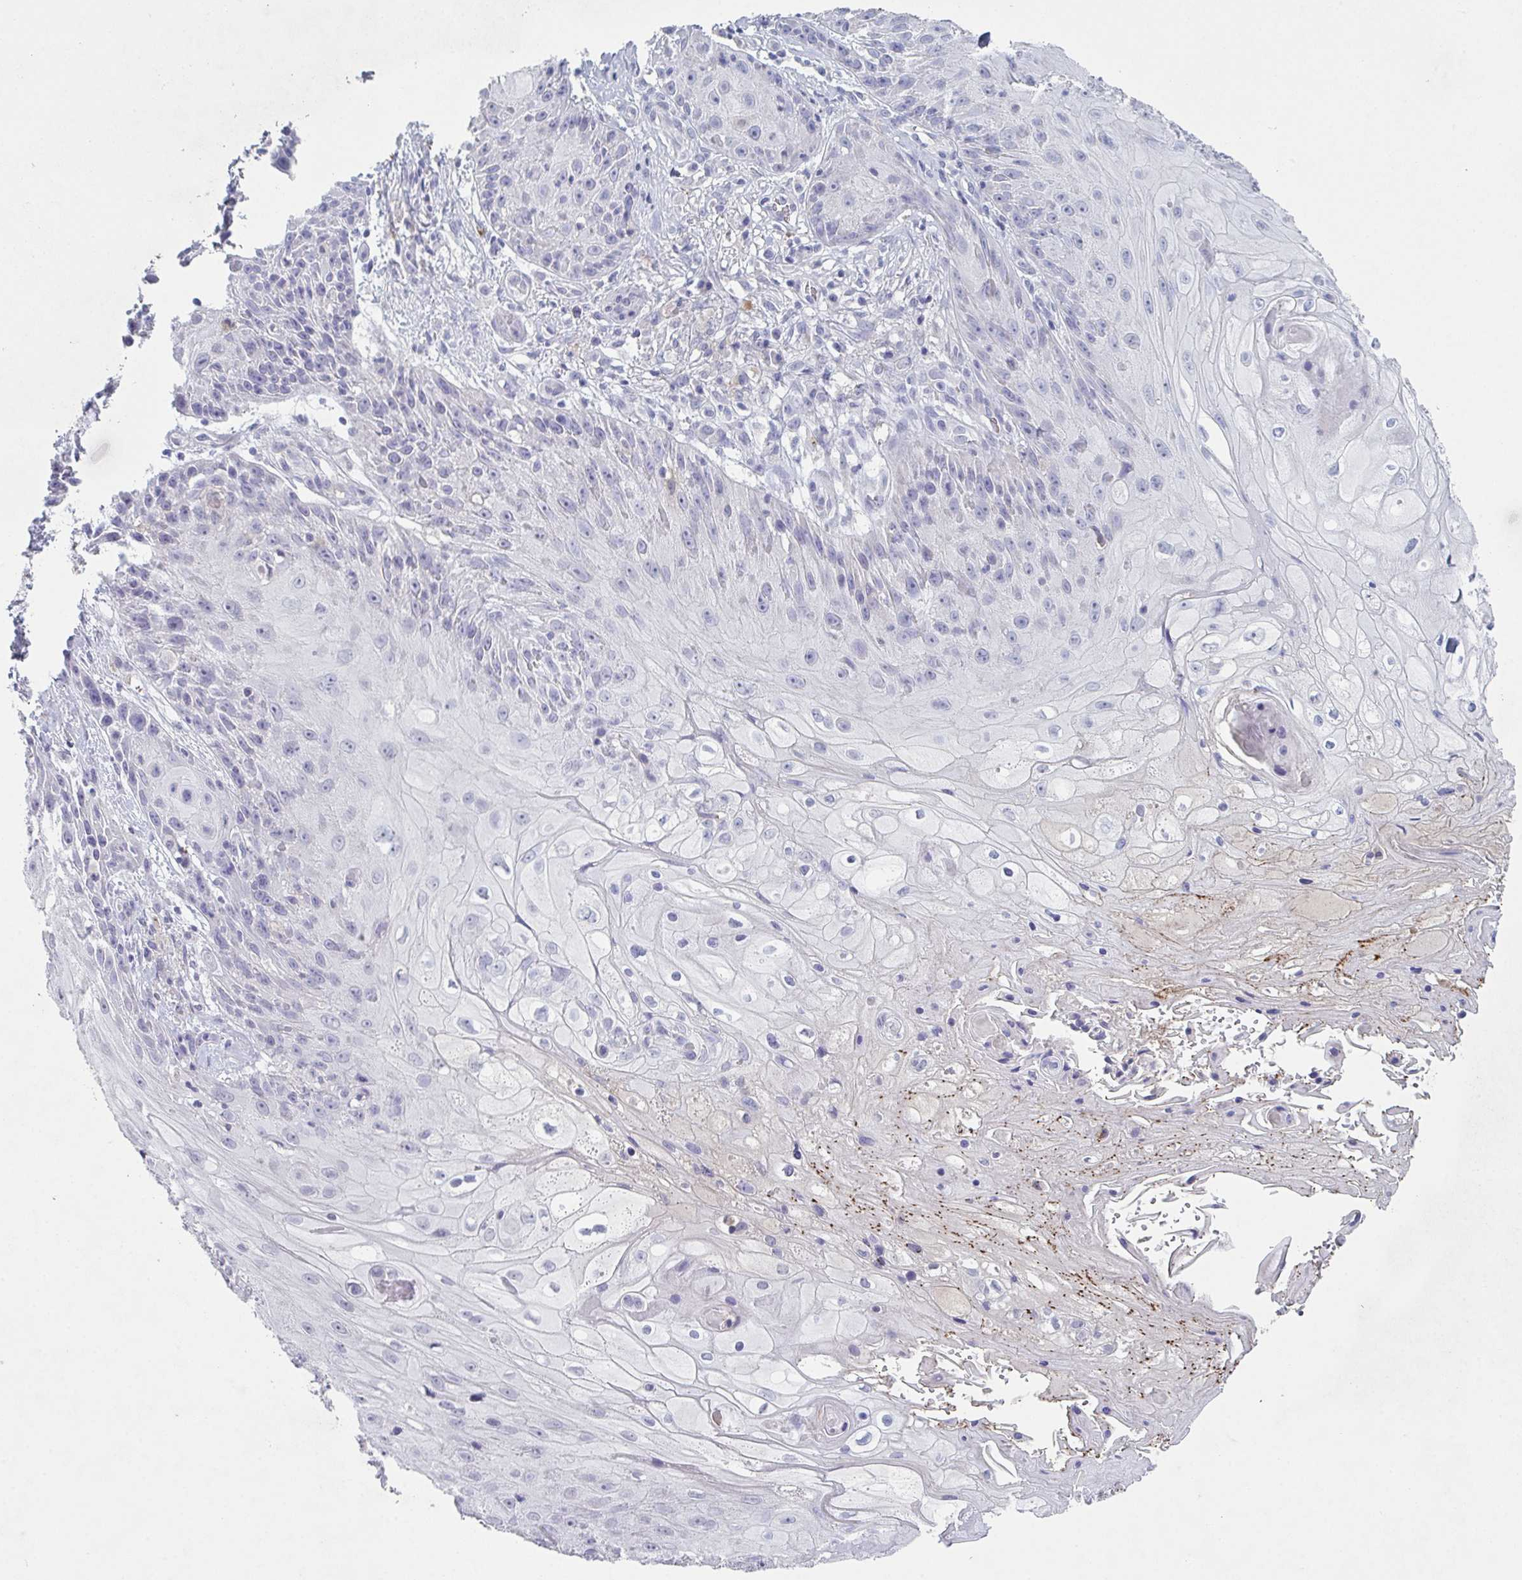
{"staining": {"intensity": "negative", "quantity": "none", "location": "none"}, "tissue": "skin cancer", "cell_type": "Tumor cells", "image_type": "cancer", "snomed": [{"axis": "morphology", "description": "Squamous cell carcinoma, NOS"}, {"axis": "topography", "description": "Skin"}, {"axis": "topography", "description": "Vulva"}], "caption": "Human skin cancer stained for a protein using immunohistochemistry (IHC) displays no expression in tumor cells.", "gene": "ADAM21", "patient": {"sex": "female", "age": 76}}